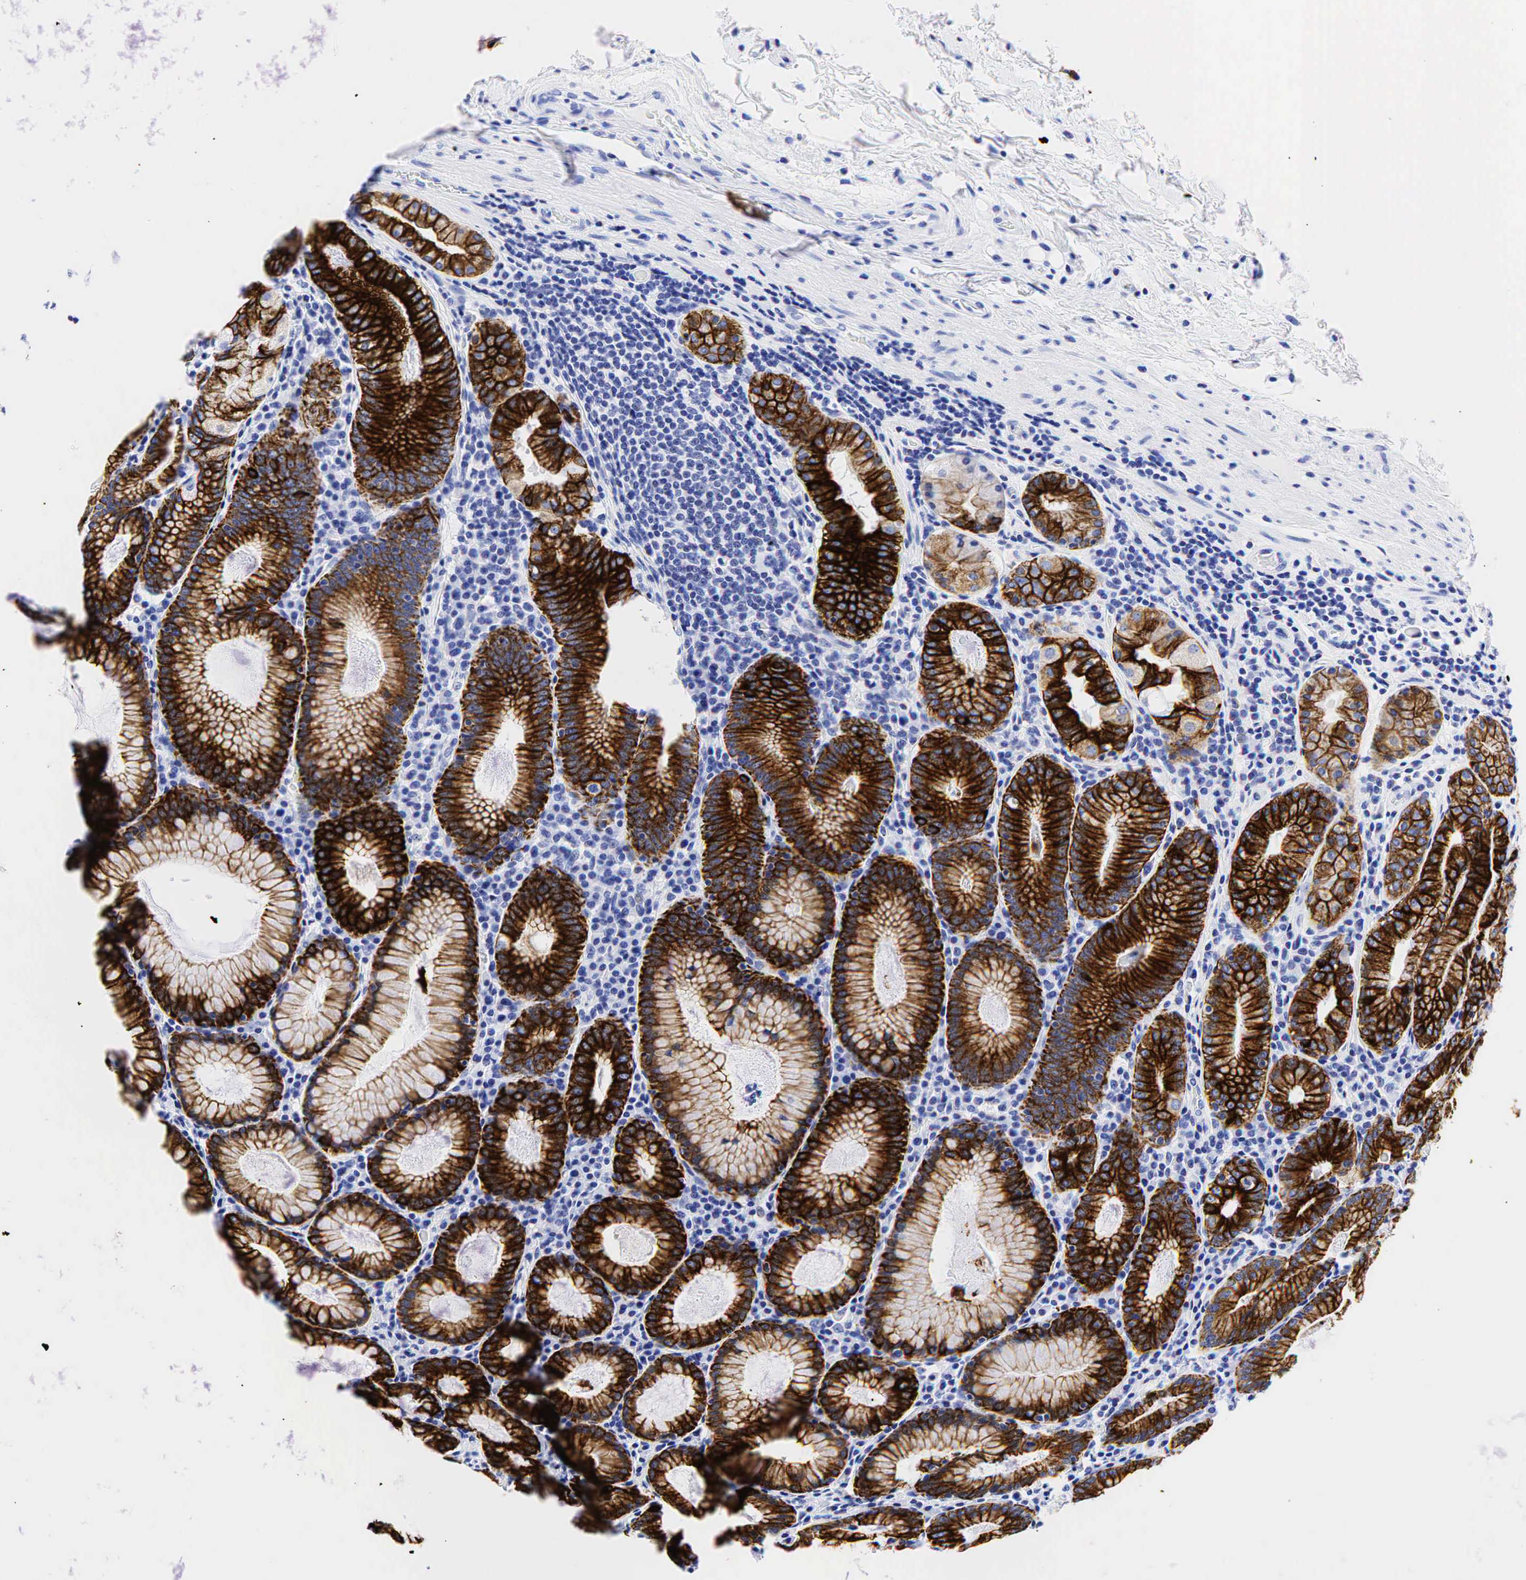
{"staining": {"intensity": "strong", "quantity": ">75%", "location": "cytoplasmic/membranous"}, "tissue": "stomach", "cell_type": "Glandular cells", "image_type": "normal", "snomed": [{"axis": "morphology", "description": "Normal tissue, NOS"}, {"axis": "topography", "description": "Stomach, lower"}], "caption": "Glandular cells display high levels of strong cytoplasmic/membranous positivity in approximately >75% of cells in benign human stomach. The staining is performed using DAB (3,3'-diaminobenzidine) brown chromogen to label protein expression. The nuclei are counter-stained blue using hematoxylin.", "gene": "KRT19", "patient": {"sex": "female", "age": 43}}